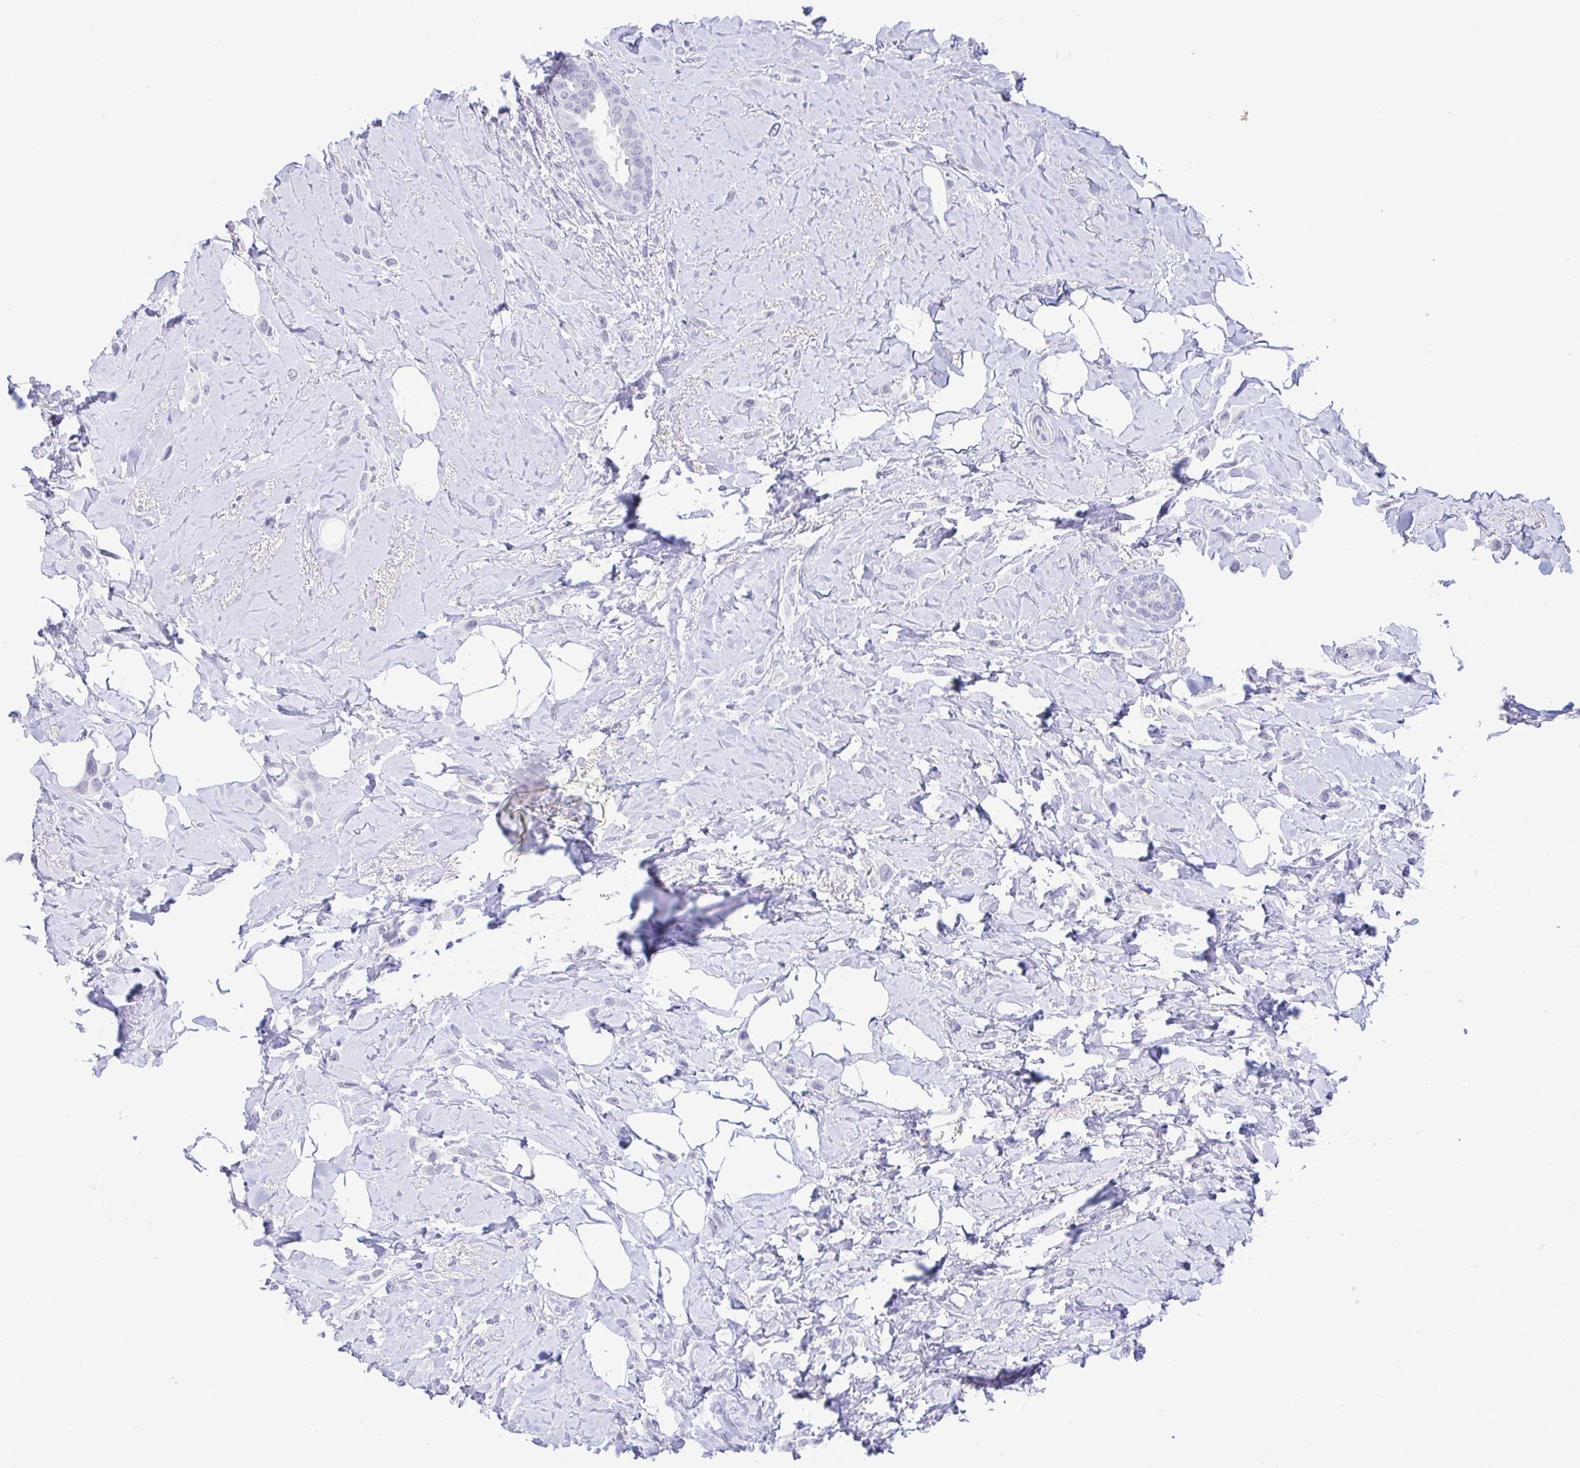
{"staining": {"intensity": "negative", "quantity": "none", "location": "none"}, "tissue": "breast cancer", "cell_type": "Tumor cells", "image_type": "cancer", "snomed": [{"axis": "morphology", "description": "Lobular carcinoma"}, {"axis": "topography", "description": "Breast"}], "caption": "Immunohistochemistry (IHC) photomicrograph of breast cancer (lobular carcinoma) stained for a protein (brown), which reveals no expression in tumor cells. (DAB IHC visualized using brightfield microscopy, high magnification).", "gene": "PERM1", "patient": {"sex": "female", "age": 66}}